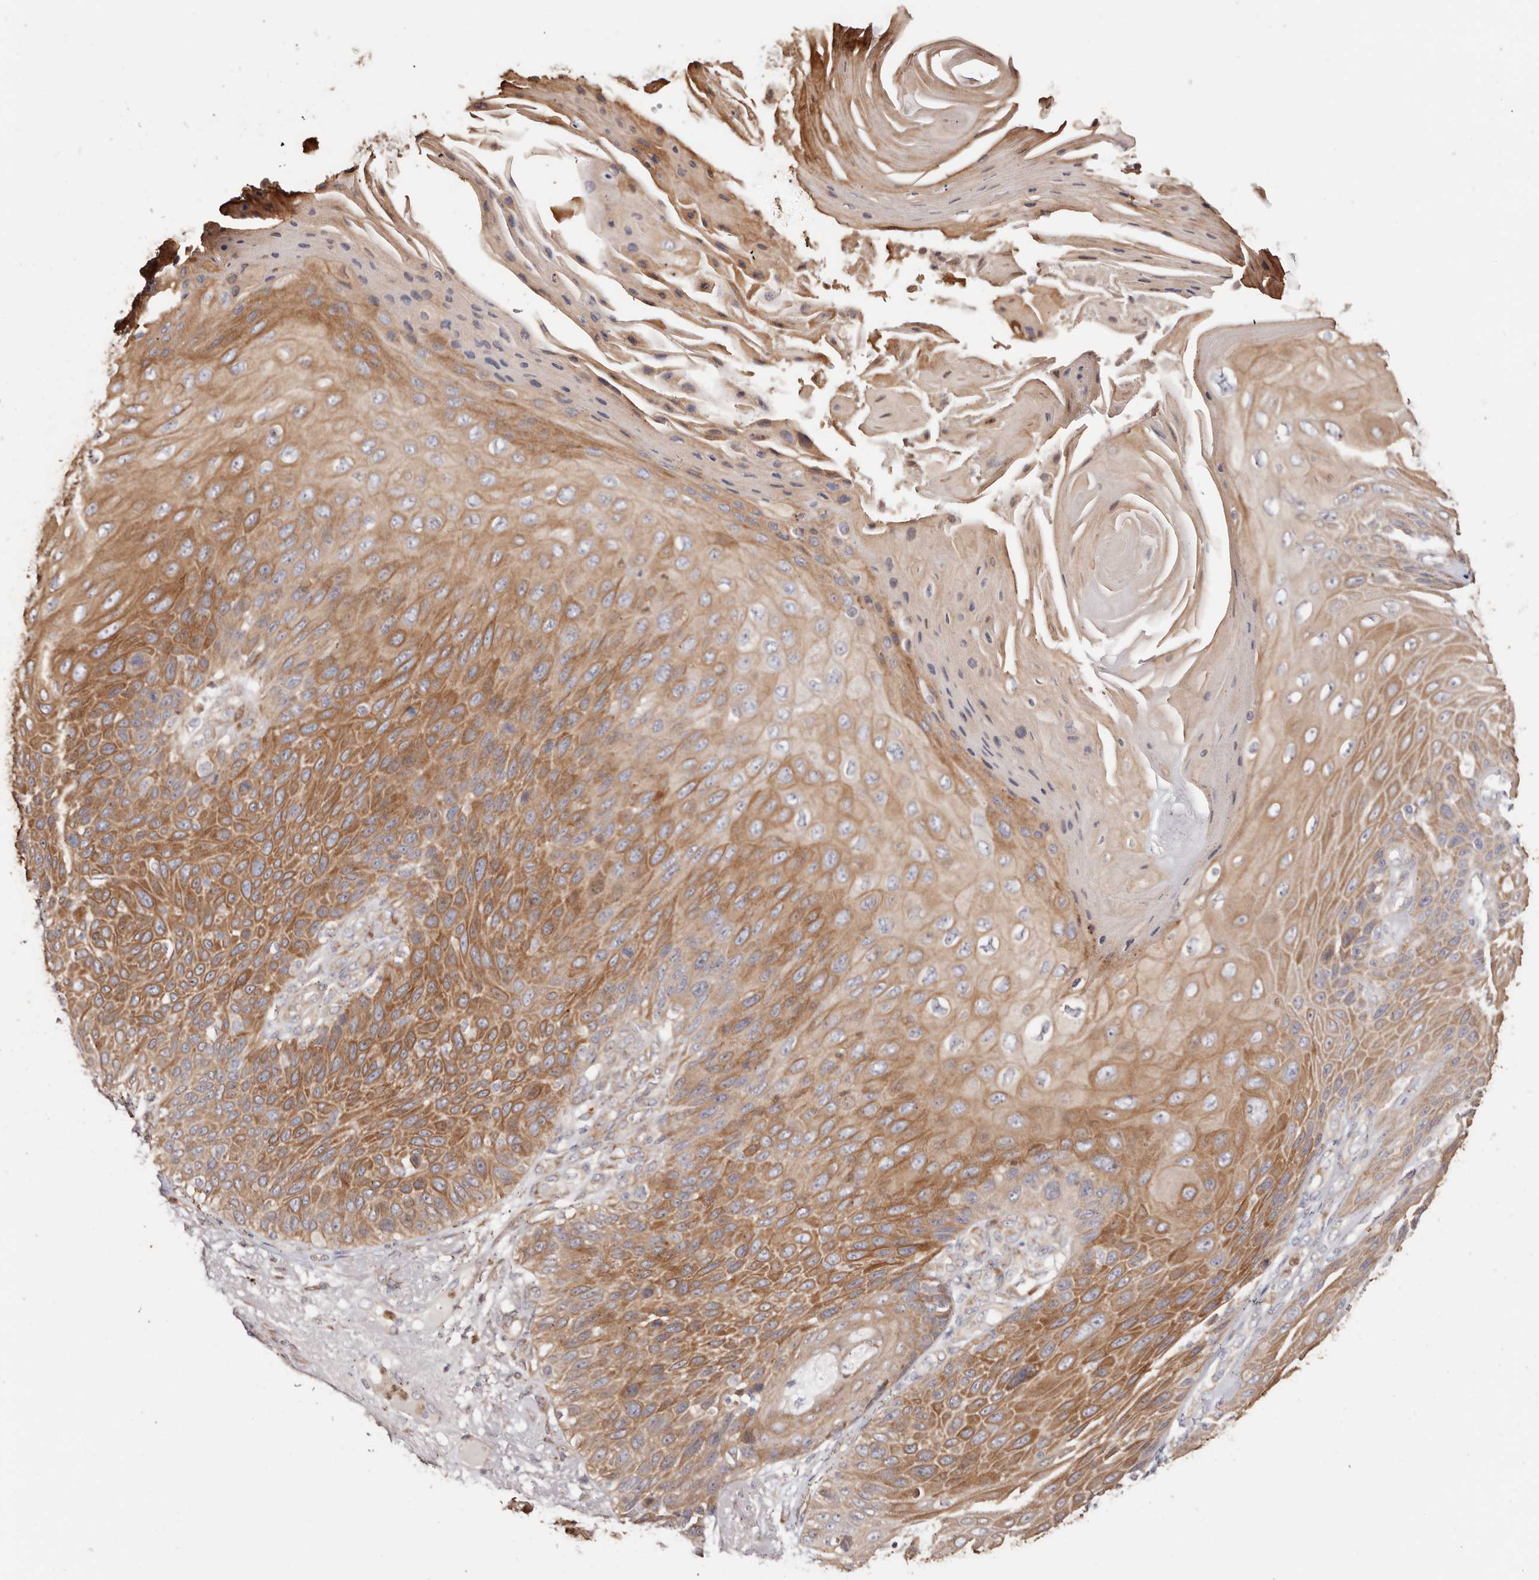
{"staining": {"intensity": "moderate", "quantity": ">75%", "location": "cytoplasmic/membranous"}, "tissue": "skin cancer", "cell_type": "Tumor cells", "image_type": "cancer", "snomed": [{"axis": "morphology", "description": "Squamous cell carcinoma, NOS"}, {"axis": "topography", "description": "Skin"}], "caption": "Human skin squamous cell carcinoma stained for a protein (brown) displays moderate cytoplasmic/membranous positive positivity in about >75% of tumor cells.", "gene": "BCL2L15", "patient": {"sex": "female", "age": 88}}